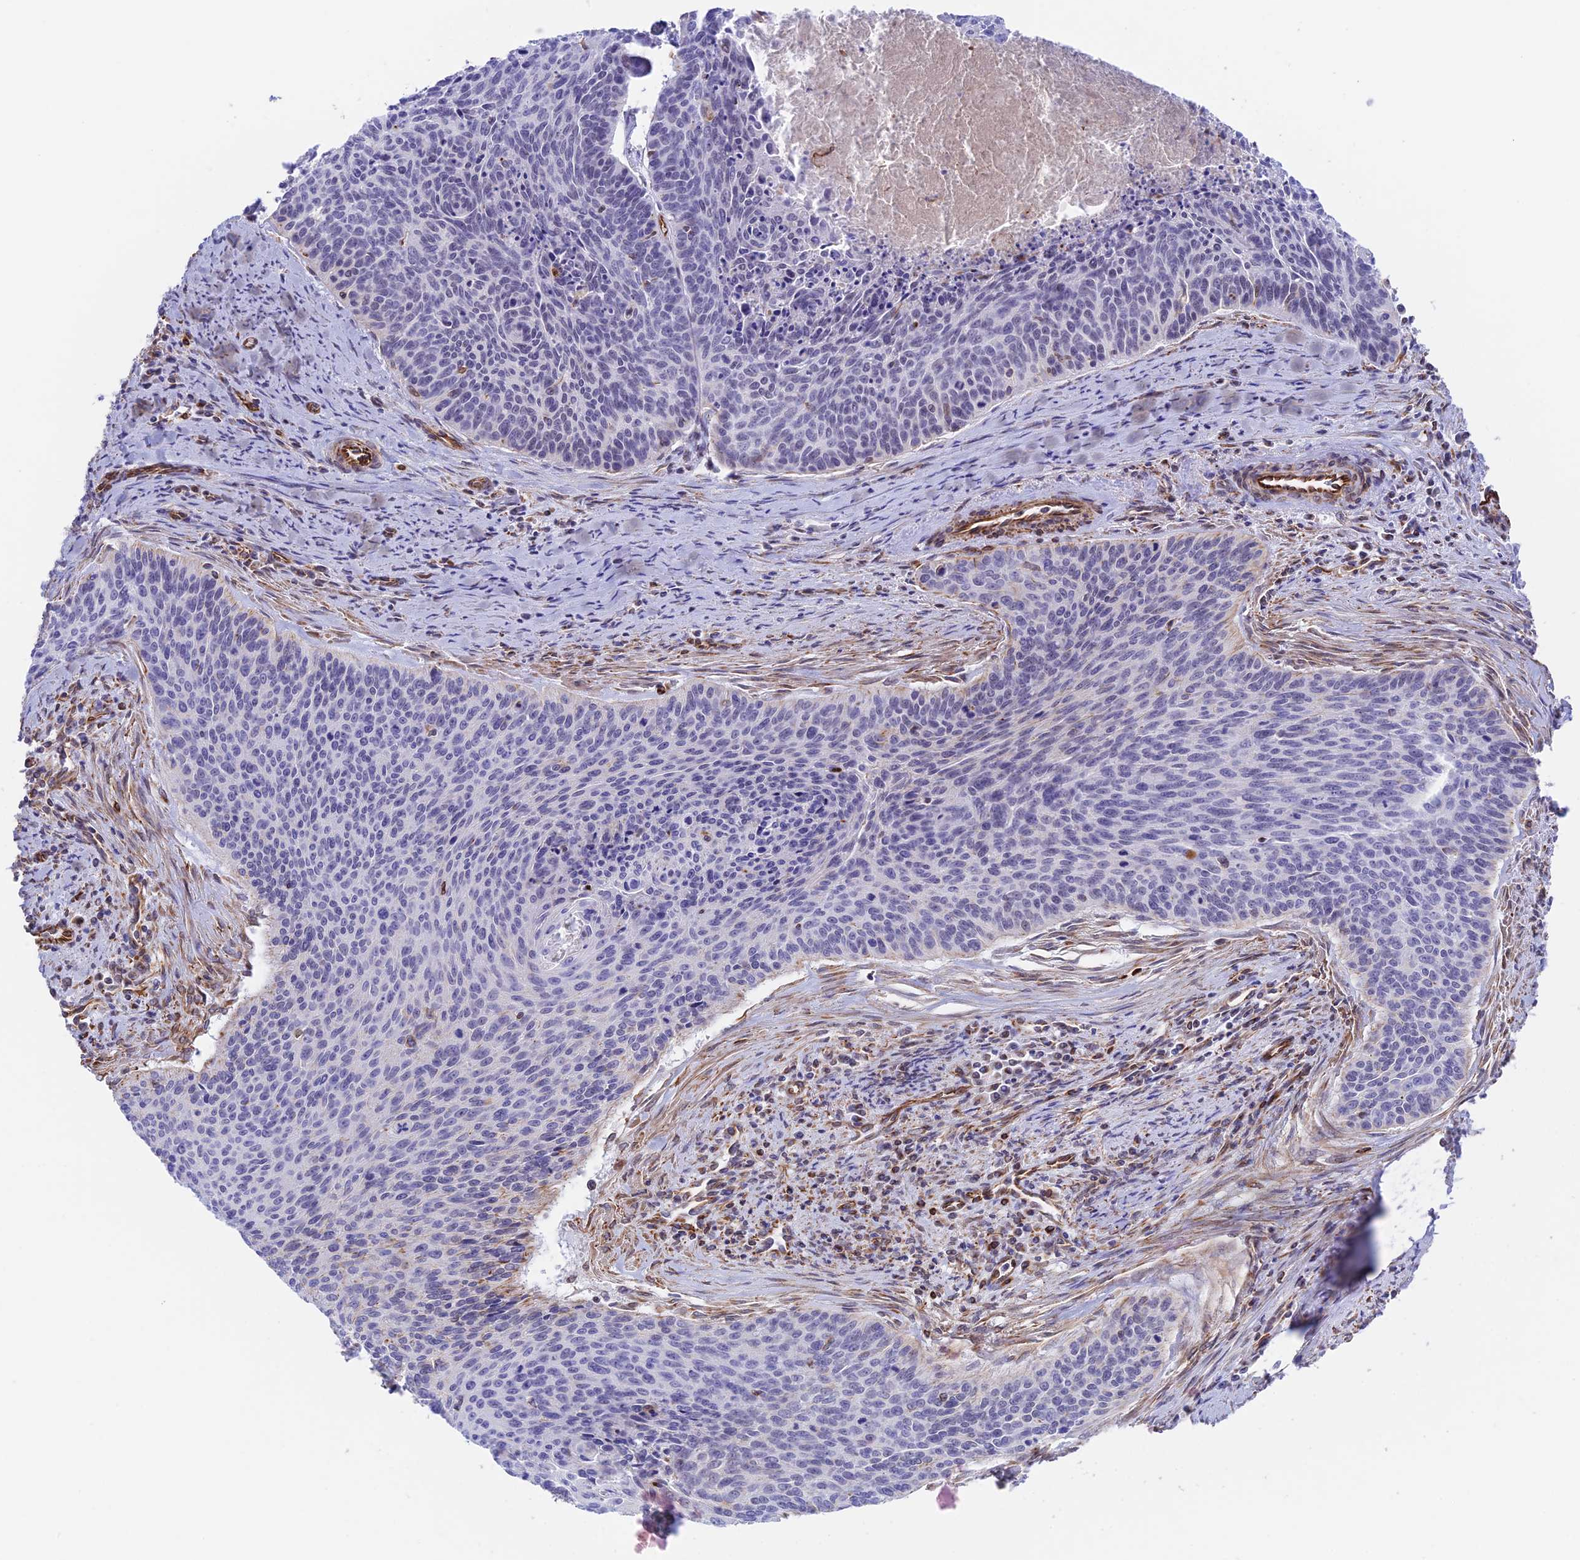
{"staining": {"intensity": "negative", "quantity": "none", "location": "none"}, "tissue": "cervical cancer", "cell_type": "Tumor cells", "image_type": "cancer", "snomed": [{"axis": "morphology", "description": "Squamous cell carcinoma, NOS"}, {"axis": "topography", "description": "Cervix"}], "caption": "Tumor cells show no significant protein positivity in cervical squamous cell carcinoma.", "gene": "ZNF652", "patient": {"sex": "female", "age": 55}}